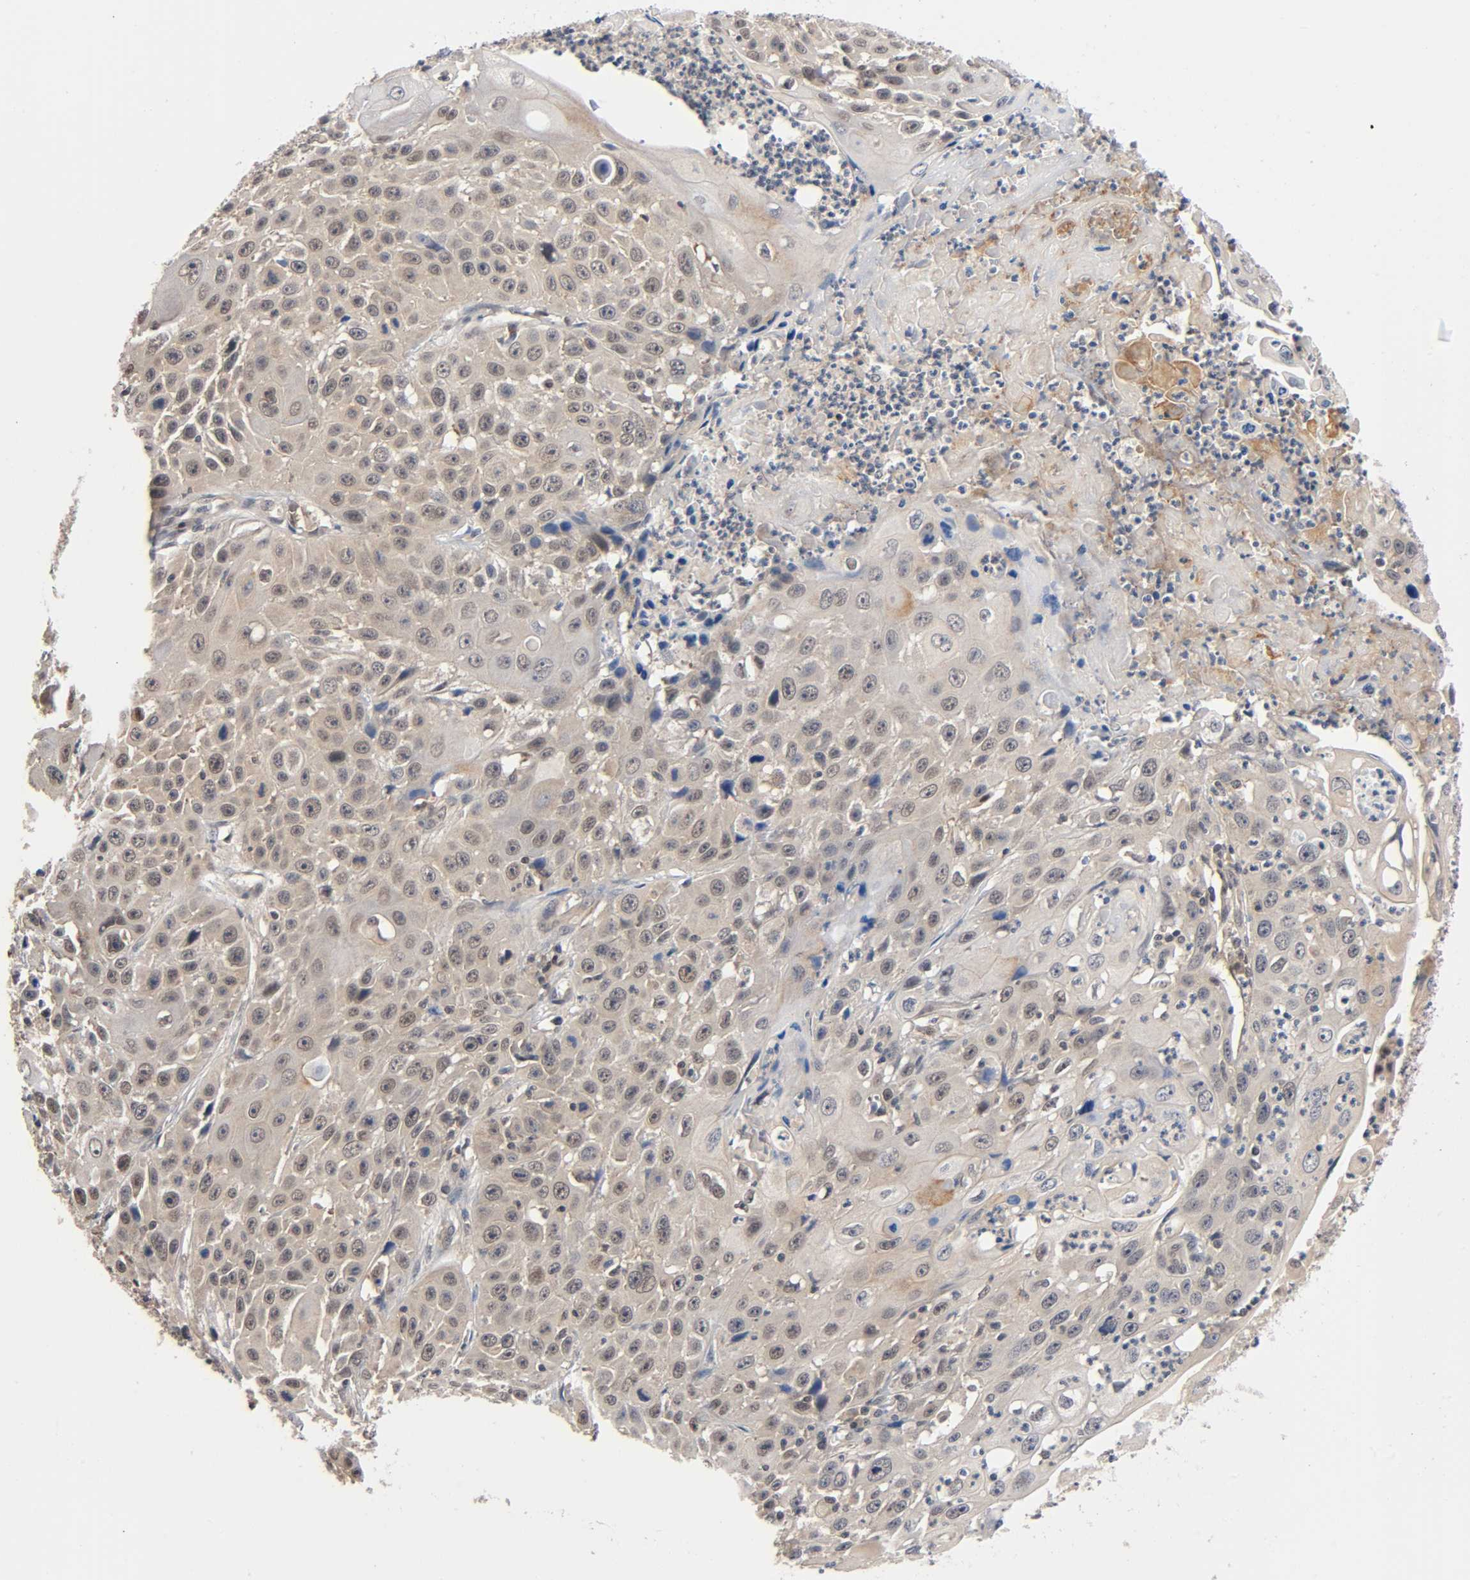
{"staining": {"intensity": "weak", "quantity": "25%-75%", "location": "cytoplasmic/membranous"}, "tissue": "cervical cancer", "cell_type": "Tumor cells", "image_type": "cancer", "snomed": [{"axis": "morphology", "description": "Squamous cell carcinoma, NOS"}, {"axis": "topography", "description": "Cervix"}], "caption": "Protein staining of cervical cancer tissue displays weak cytoplasmic/membranous staining in about 25%-75% of tumor cells.", "gene": "PRKAB1", "patient": {"sex": "female", "age": 39}}